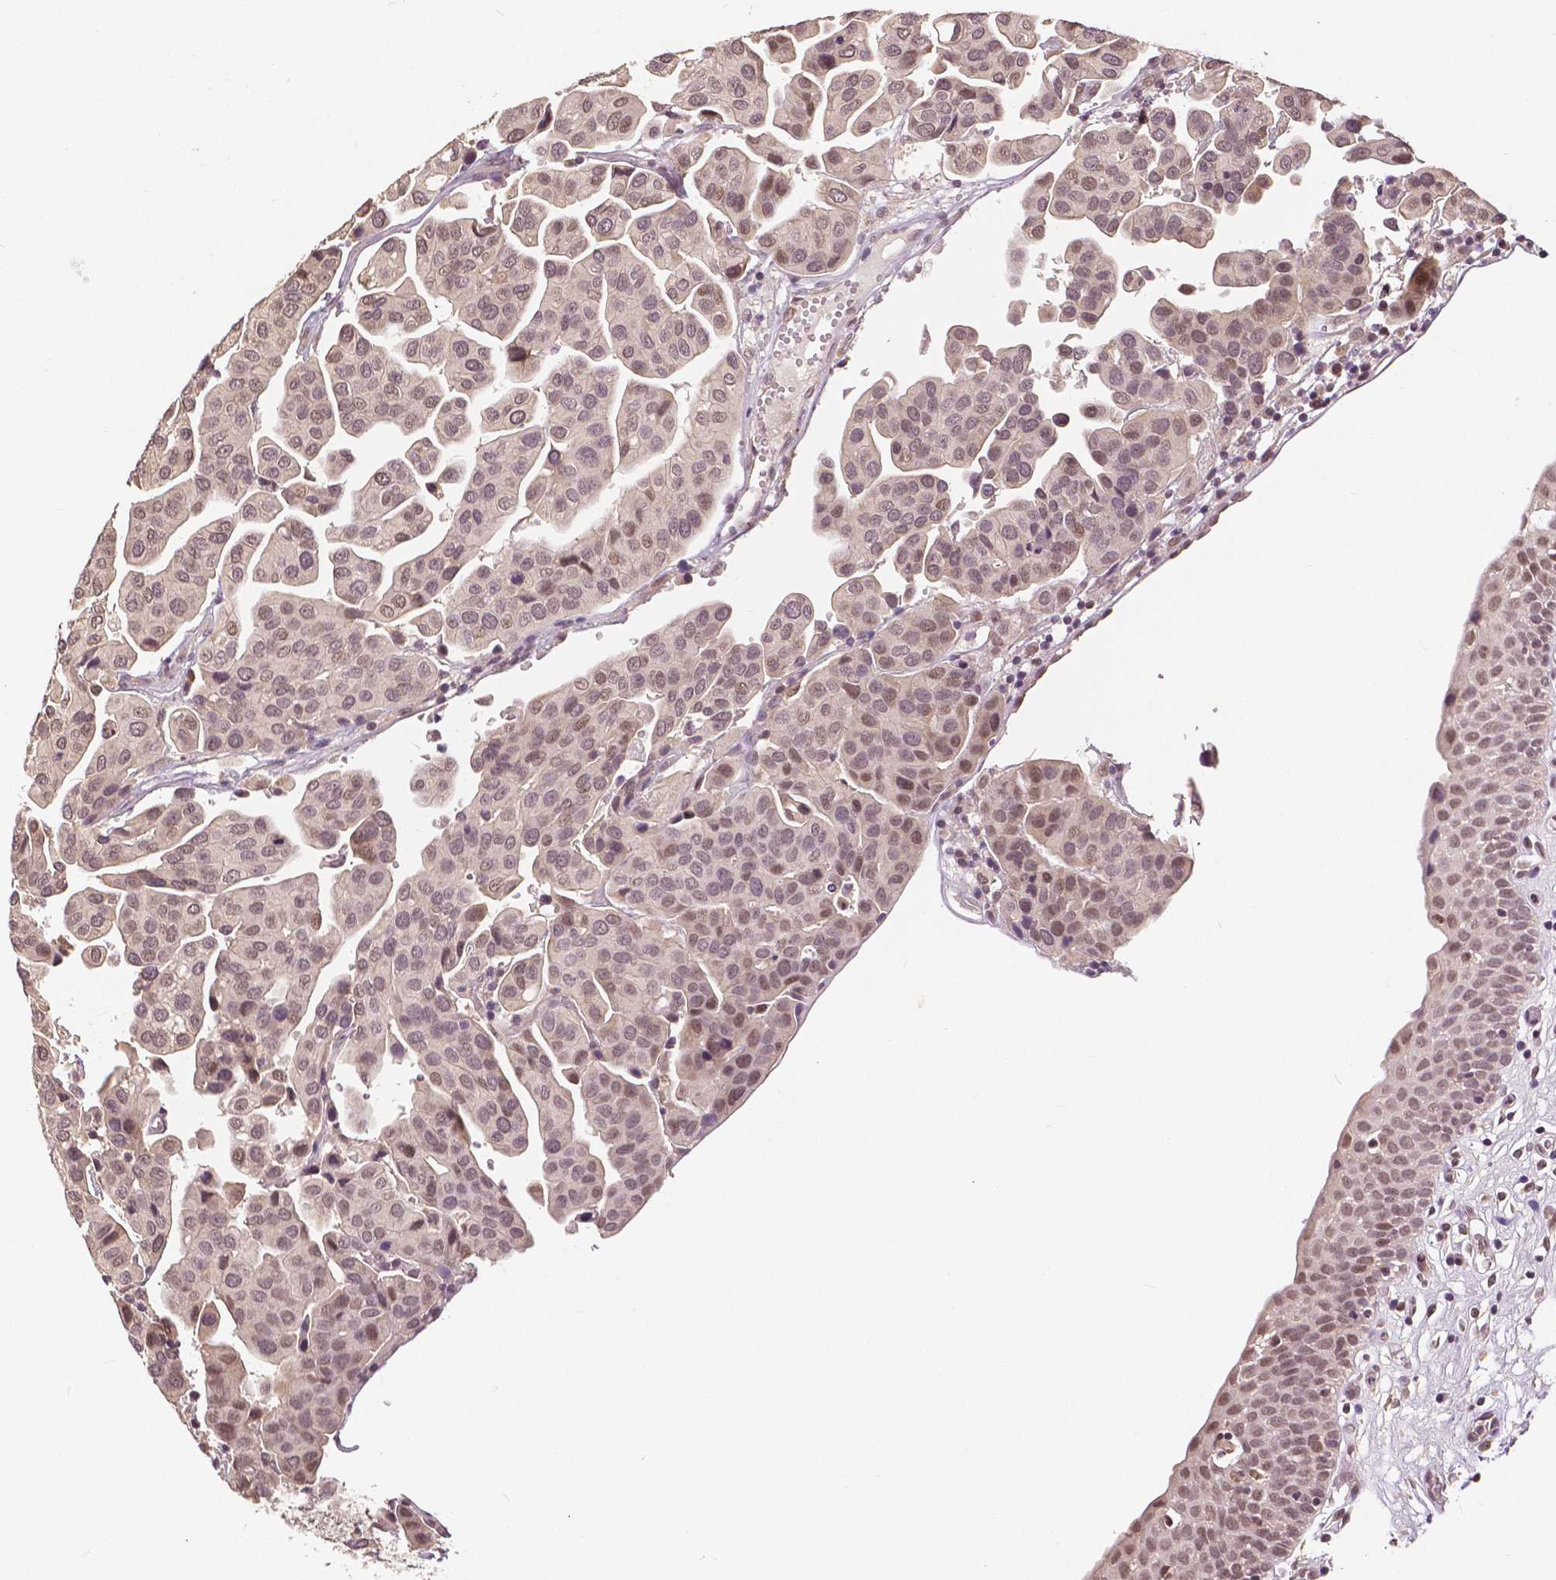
{"staining": {"intensity": "weak", "quantity": ">75%", "location": "nuclear"}, "tissue": "renal cancer", "cell_type": "Tumor cells", "image_type": "cancer", "snomed": [{"axis": "morphology", "description": "Adenocarcinoma, NOS"}, {"axis": "topography", "description": "Urinary bladder"}], "caption": "Tumor cells display weak nuclear positivity in approximately >75% of cells in renal adenocarcinoma.", "gene": "MAP1LC3B", "patient": {"sex": "male", "age": 61}}